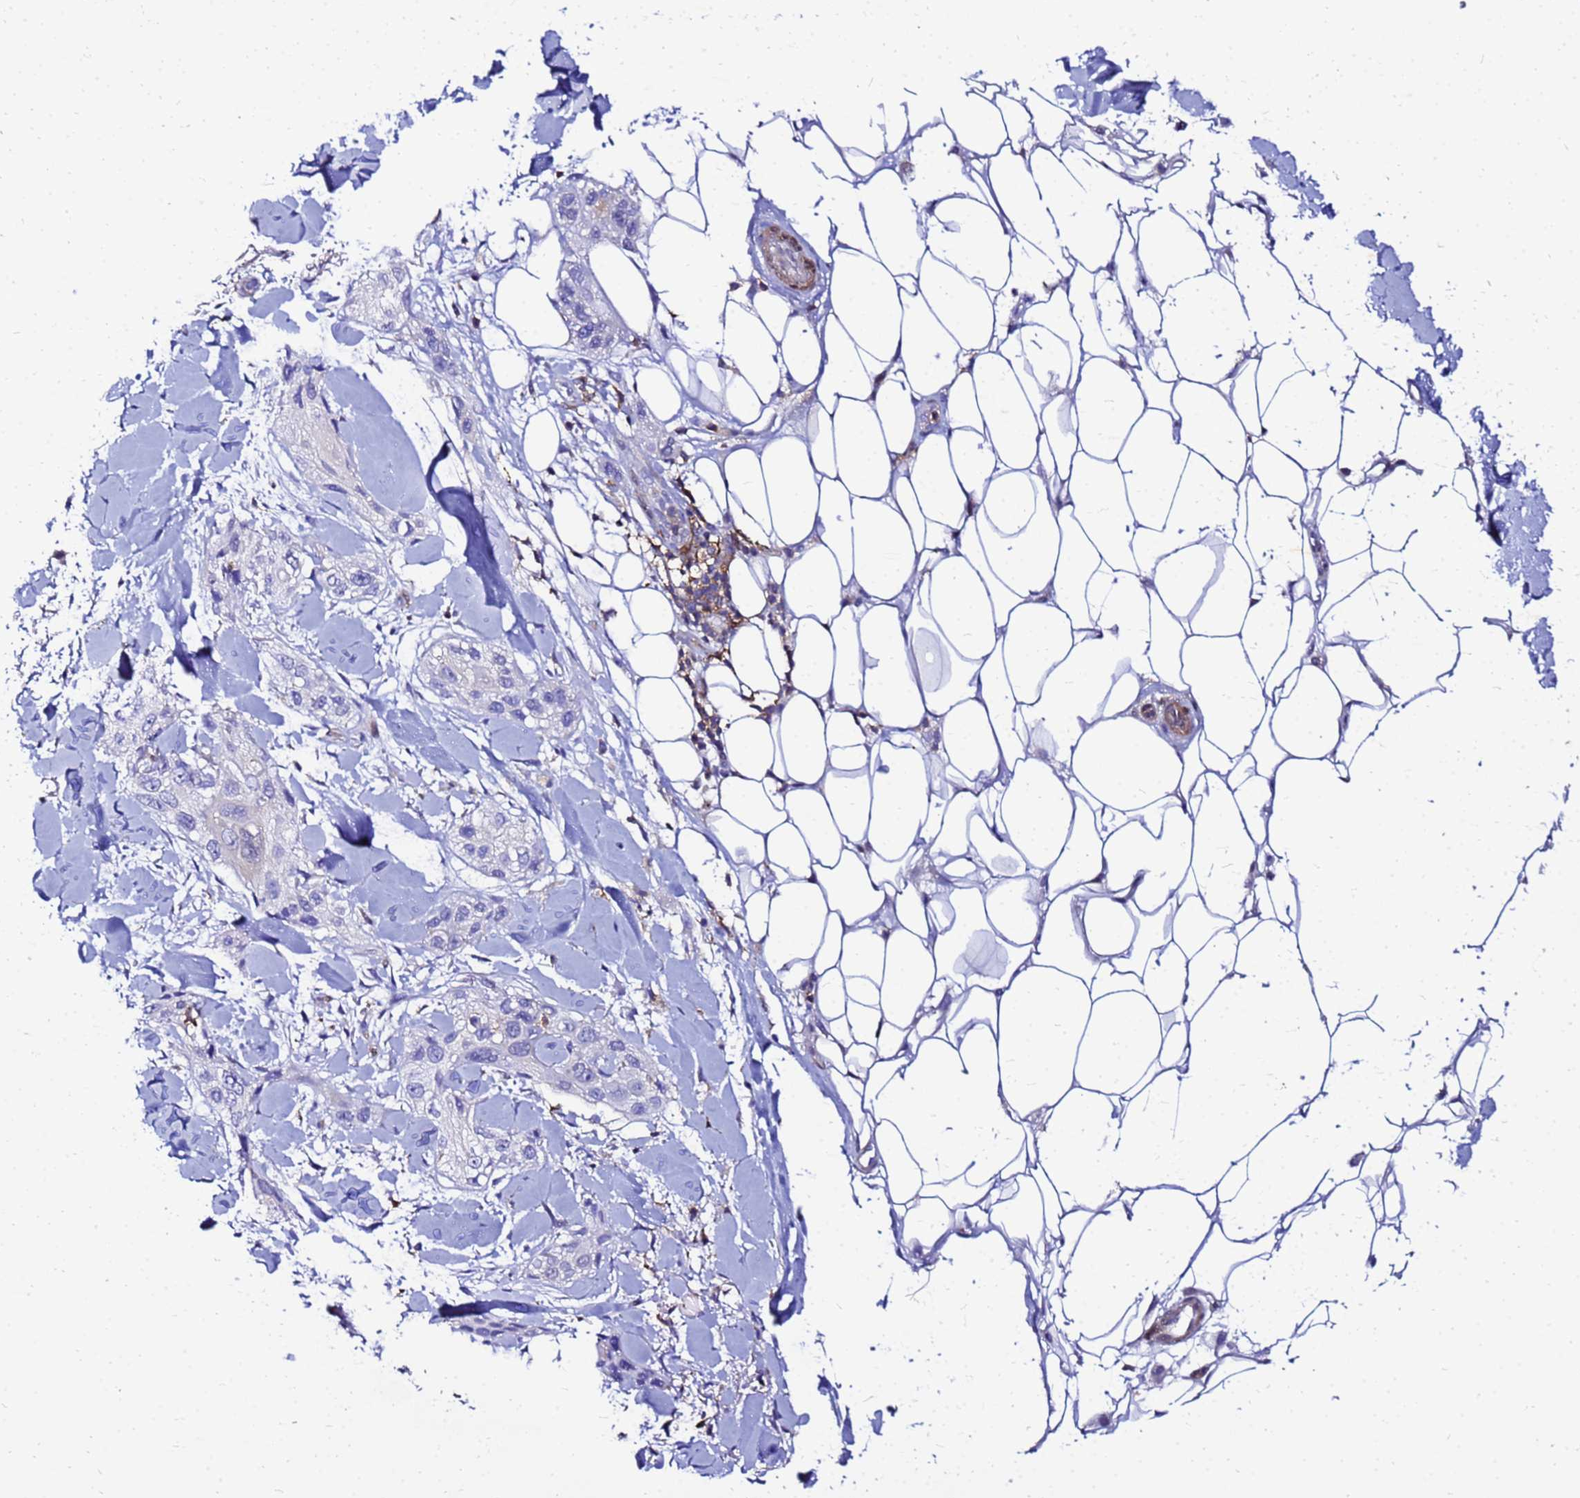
{"staining": {"intensity": "negative", "quantity": "none", "location": "none"}, "tissue": "skin cancer", "cell_type": "Tumor cells", "image_type": "cancer", "snomed": [{"axis": "morphology", "description": "Normal tissue, NOS"}, {"axis": "morphology", "description": "Squamous cell carcinoma, NOS"}, {"axis": "topography", "description": "Skin"}], "caption": "Immunohistochemistry micrograph of neoplastic tissue: human skin cancer stained with DAB (3,3'-diaminobenzidine) reveals no significant protein positivity in tumor cells.", "gene": "DBNDD2", "patient": {"sex": "male", "age": 72}}